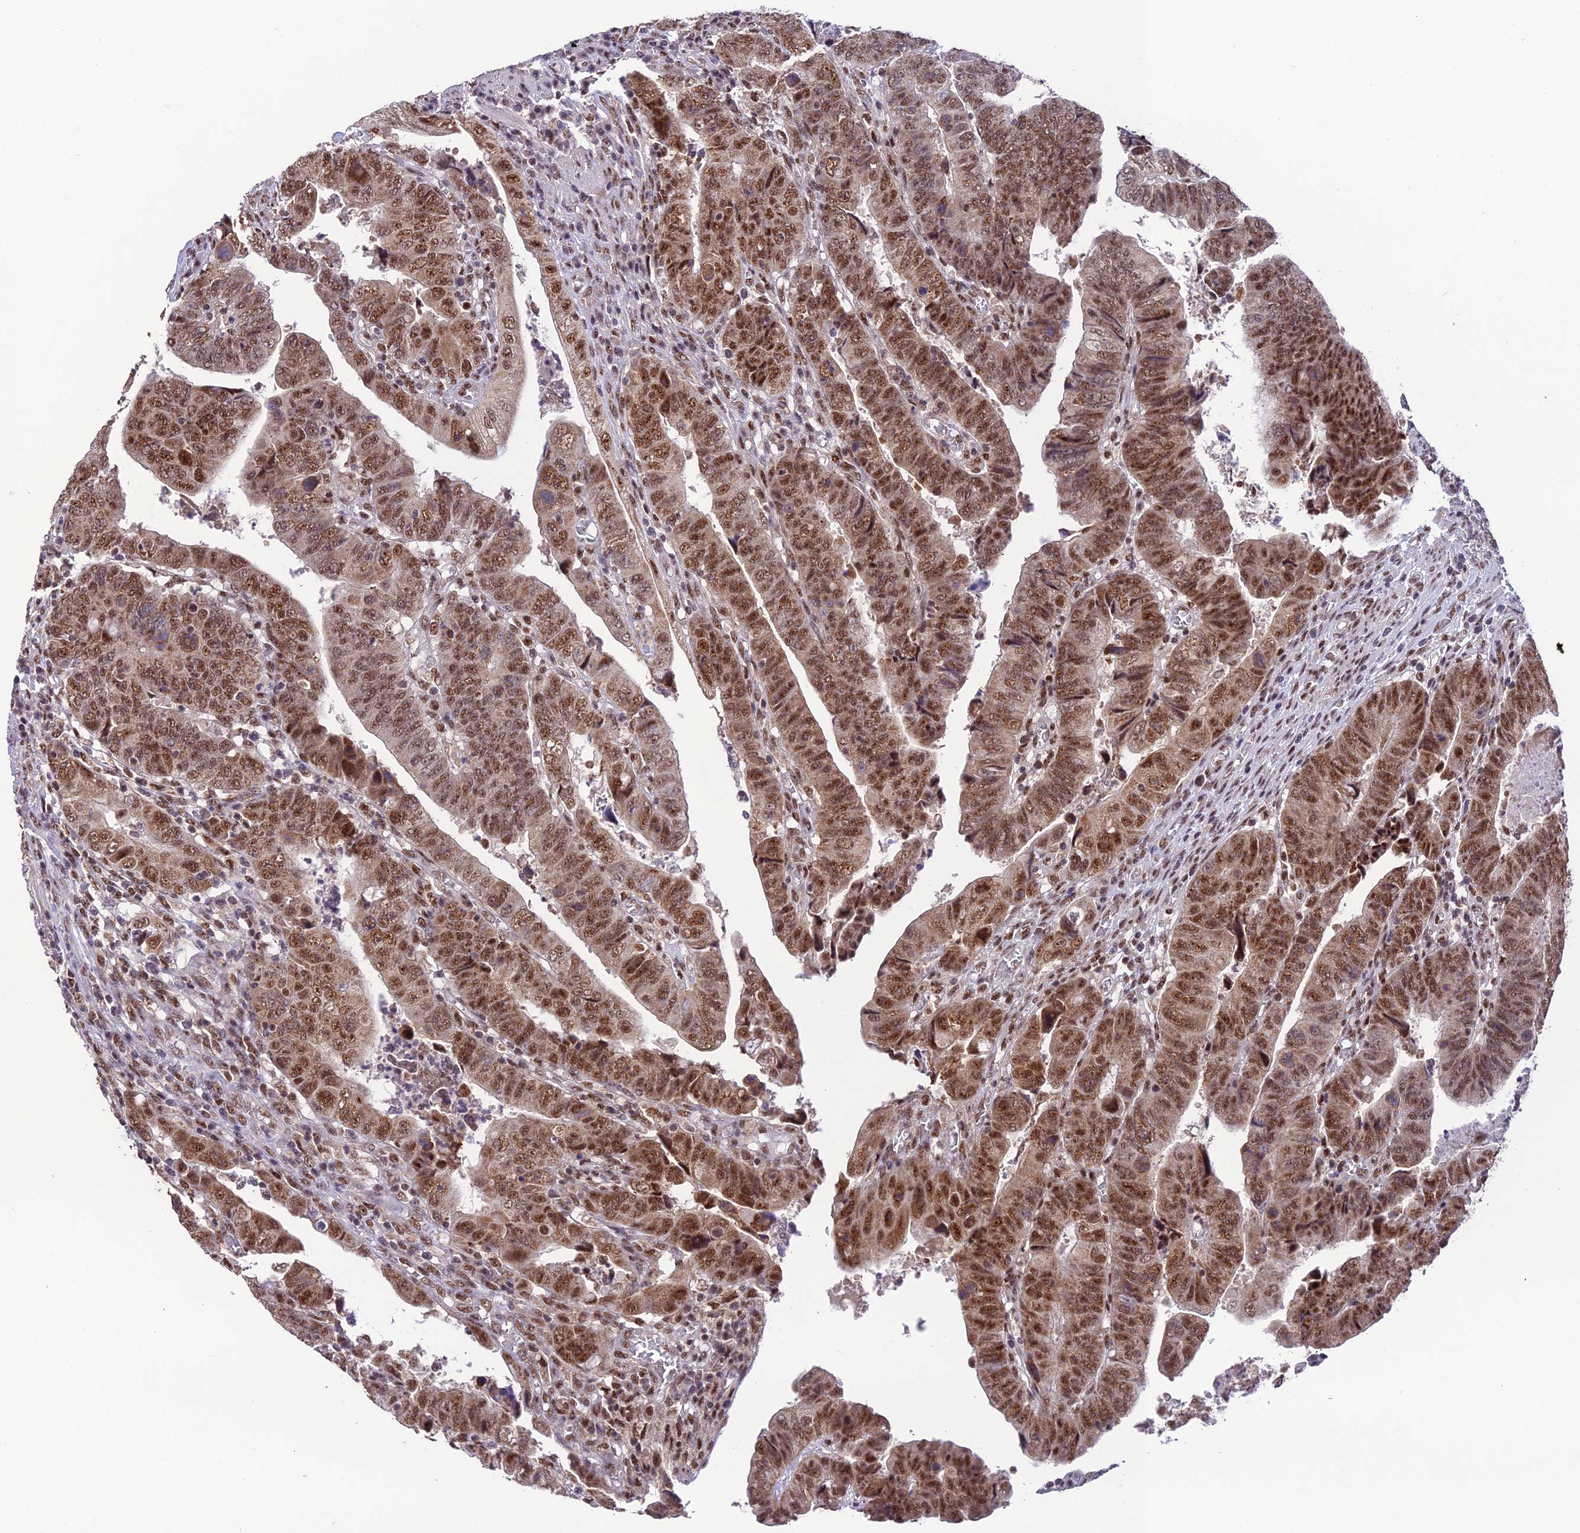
{"staining": {"intensity": "moderate", "quantity": ">75%", "location": "cytoplasmic/membranous,nuclear"}, "tissue": "colorectal cancer", "cell_type": "Tumor cells", "image_type": "cancer", "snomed": [{"axis": "morphology", "description": "Normal tissue, NOS"}, {"axis": "morphology", "description": "Adenocarcinoma, NOS"}, {"axis": "topography", "description": "Rectum"}], "caption": "Moderate cytoplasmic/membranous and nuclear expression for a protein is identified in approximately >75% of tumor cells of adenocarcinoma (colorectal) using IHC.", "gene": "THOC7", "patient": {"sex": "female", "age": 65}}